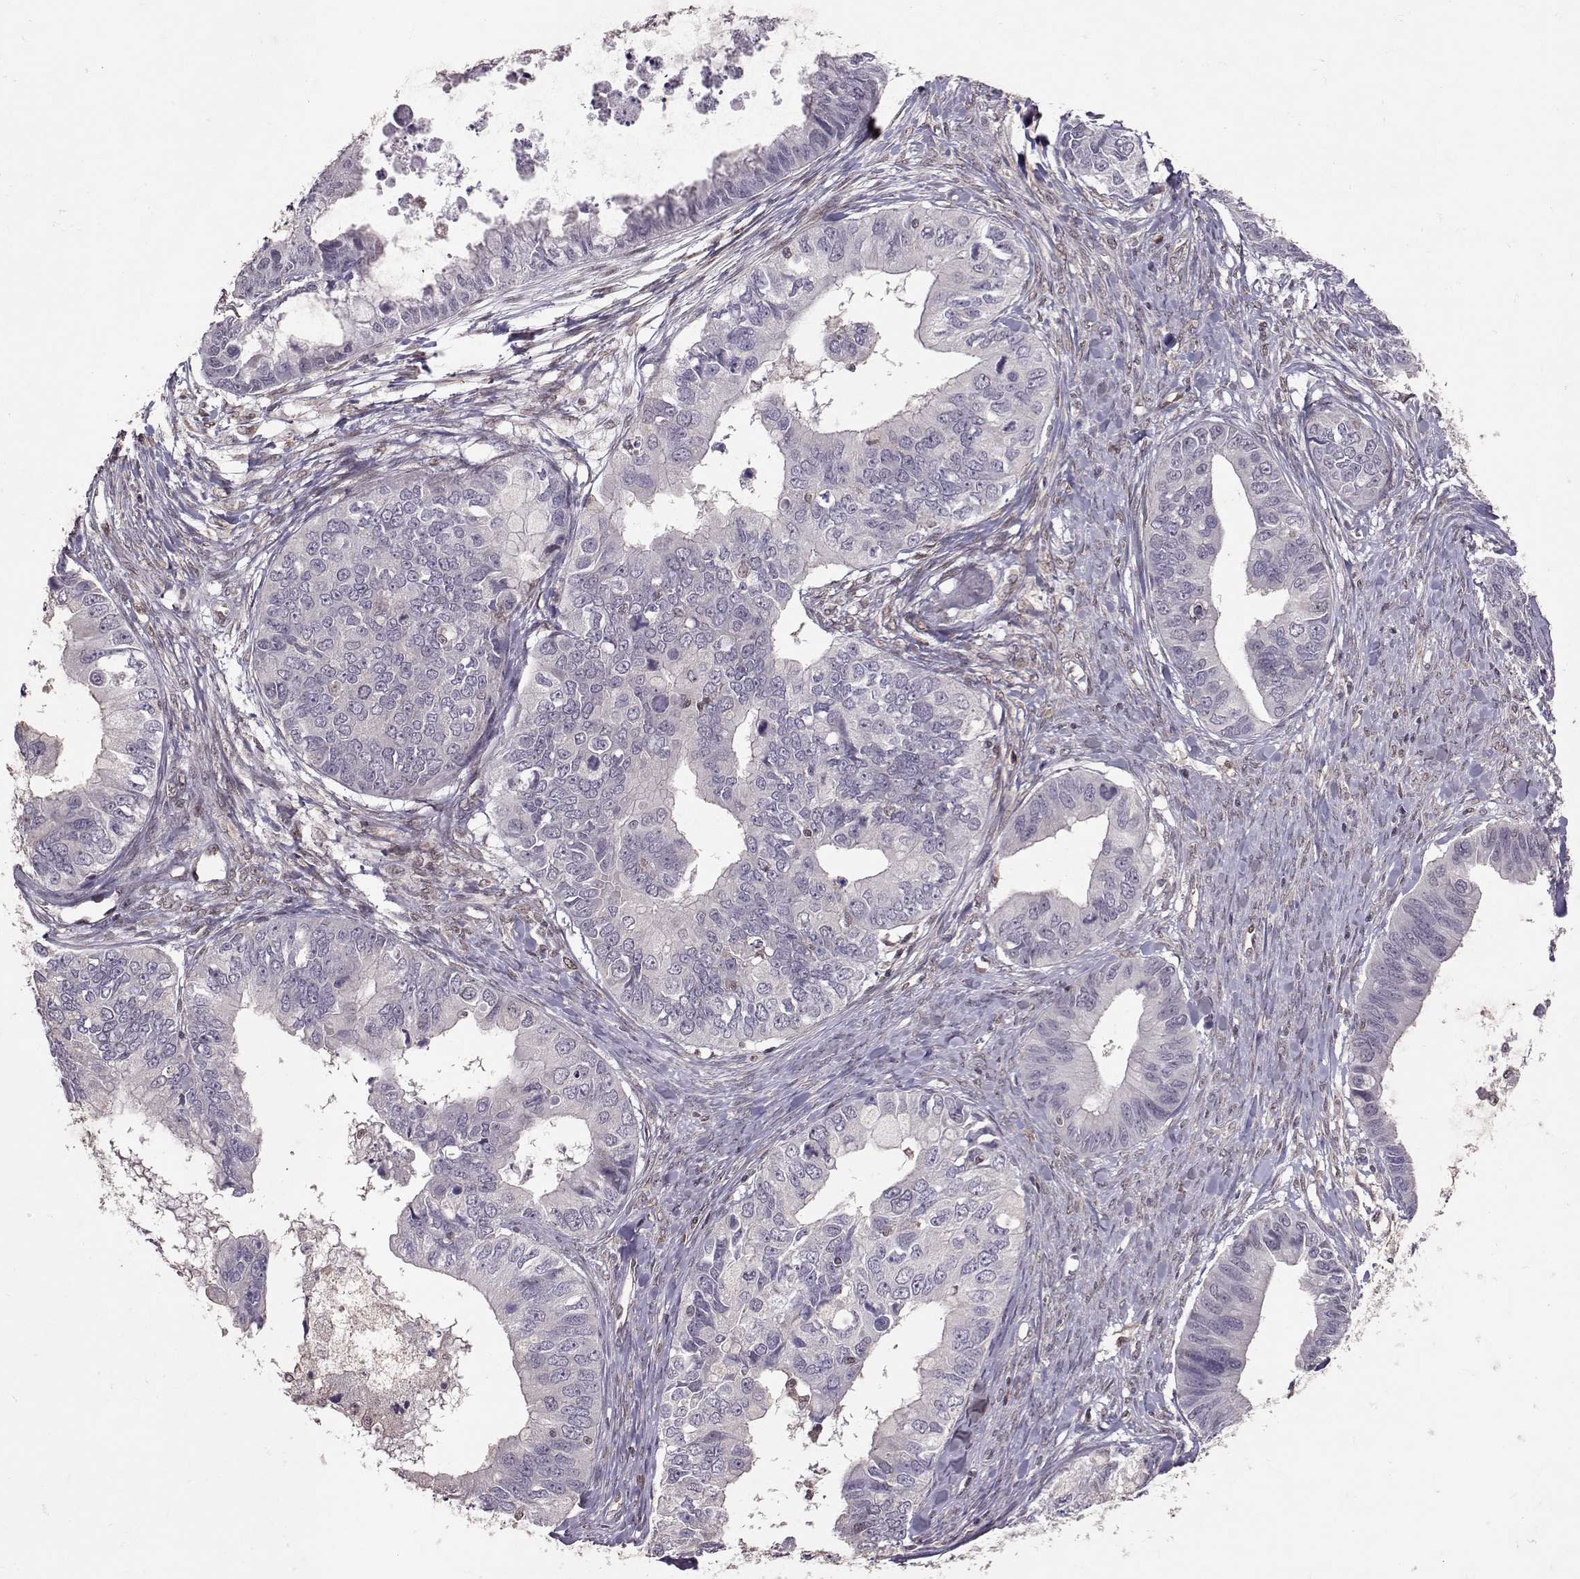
{"staining": {"intensity": "negative", "quantity": "none", "location": "none"}, "tissue": "ovarian cancer", "cell_type": "Tumor cells", "image_type": "cancer", "snomed": [{"axis": "morphology", "description": "Cystadenocarcinoma, mucinous, NOS"}, {"axis": "topography", "description": "Ovary"}], "caption": "Immunohistochemical staining of mucinous cystadenocarcinoma (ovarian) exhibits no significant expression in tumor cells.", "gene": "PPP2R2A", "patient": {"sex": "female", "age": 76}}